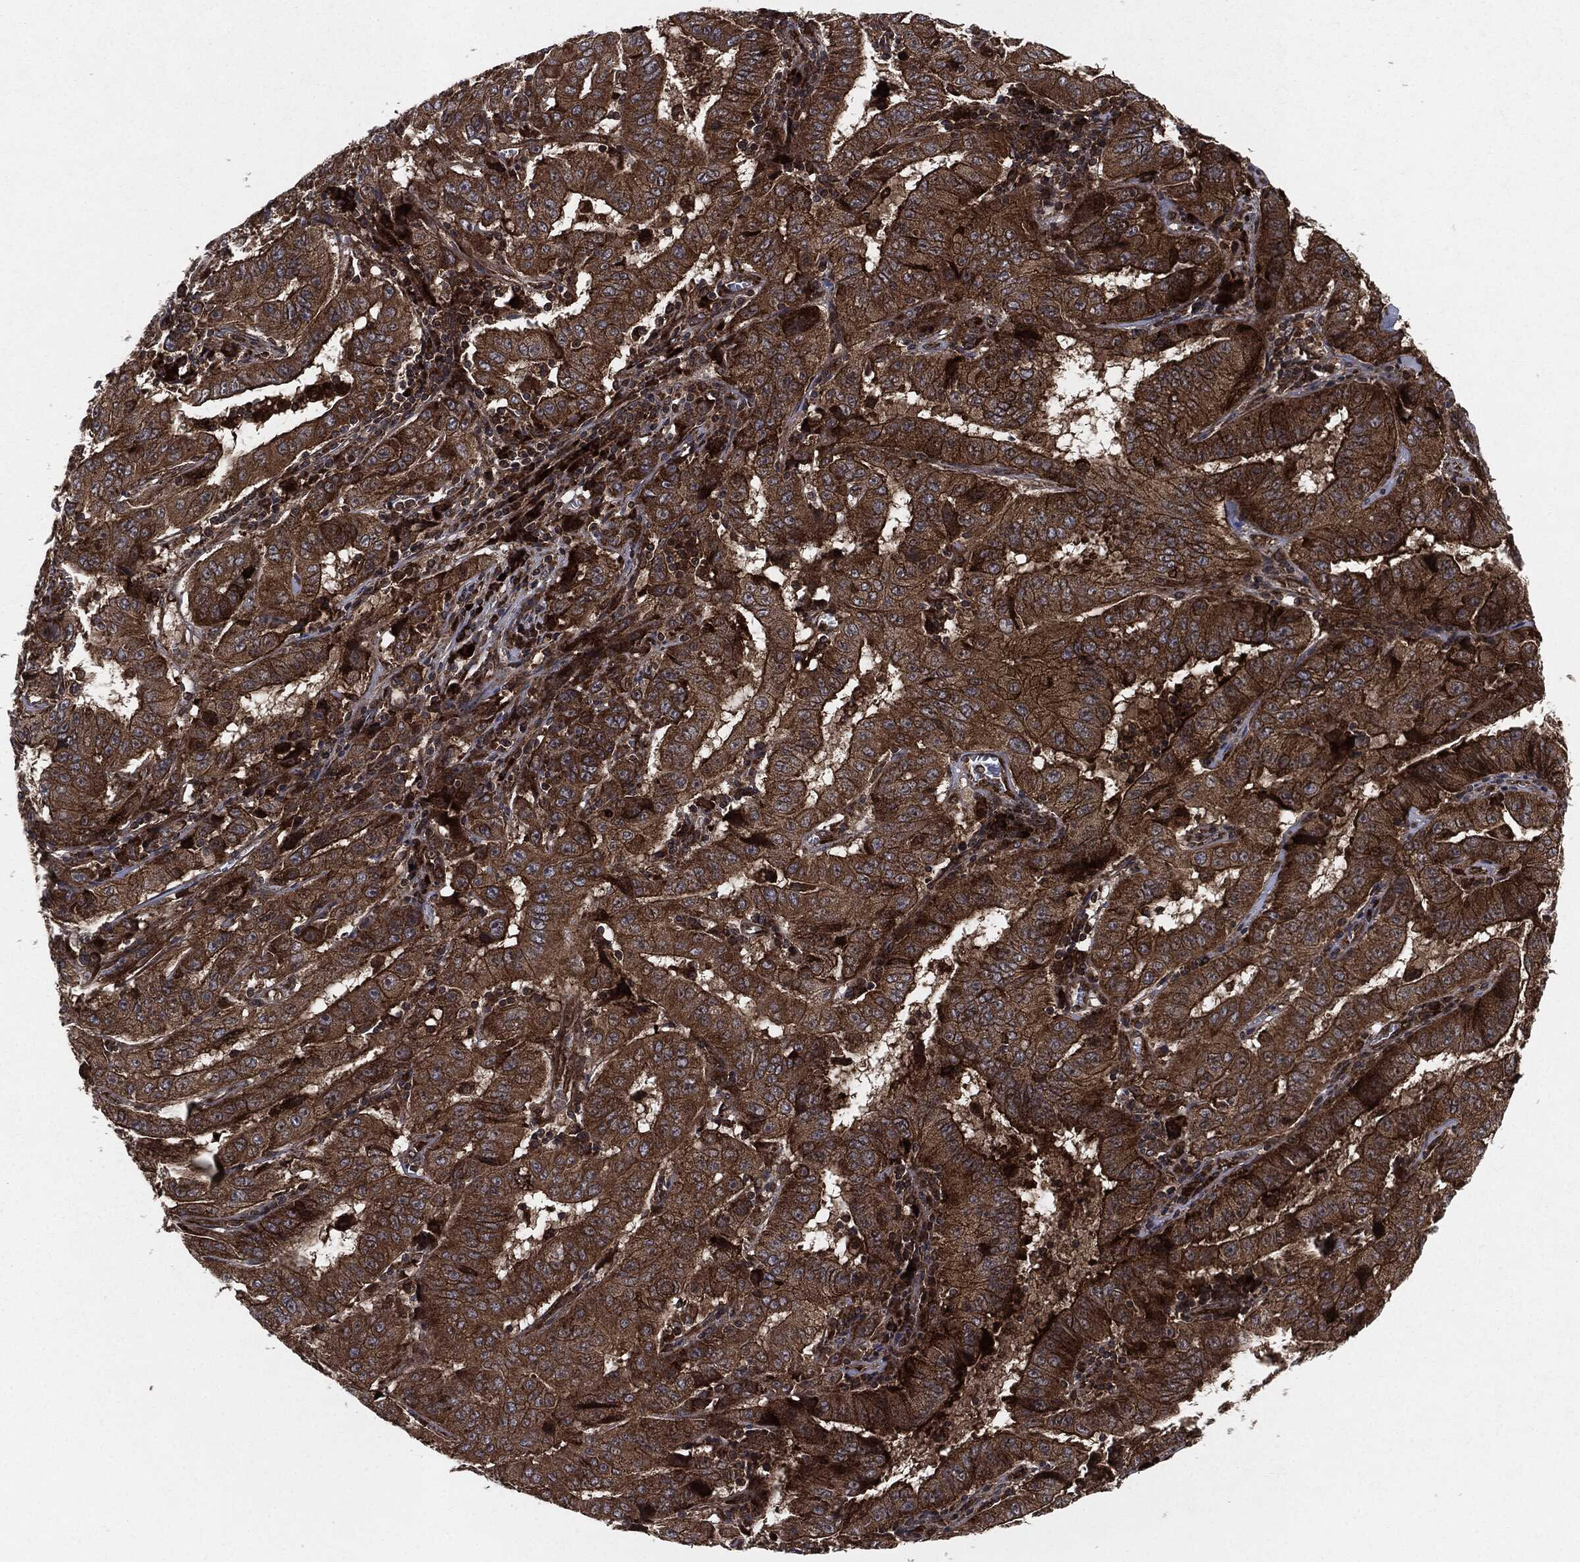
{"staining": {"intensity": "strong", "quantity": ">75%", "location": "cytoplasmic/membranous"}, "tissue": "pancreatic cancer", "cell_type": "Tumor cells", "image_type": "cancer", "snomed": [{"axis": "morphology", "description": "Adenocarcinoma, NOS"}, {"axis": "topography", "description": "Pancreas"}], "caption": "IHC histopathology image of neoplastic tissue: human pancreatic adenocarcinoma stained using immunohistochemistry reveals high levels of strong protein expression localized specifically in the cytoplasmic/membranous of tumor cells, appearing as a cytoplasmic/membranous brown color.", "gene": "RAF1", "patient": {"sex": "male", "age": 63}}